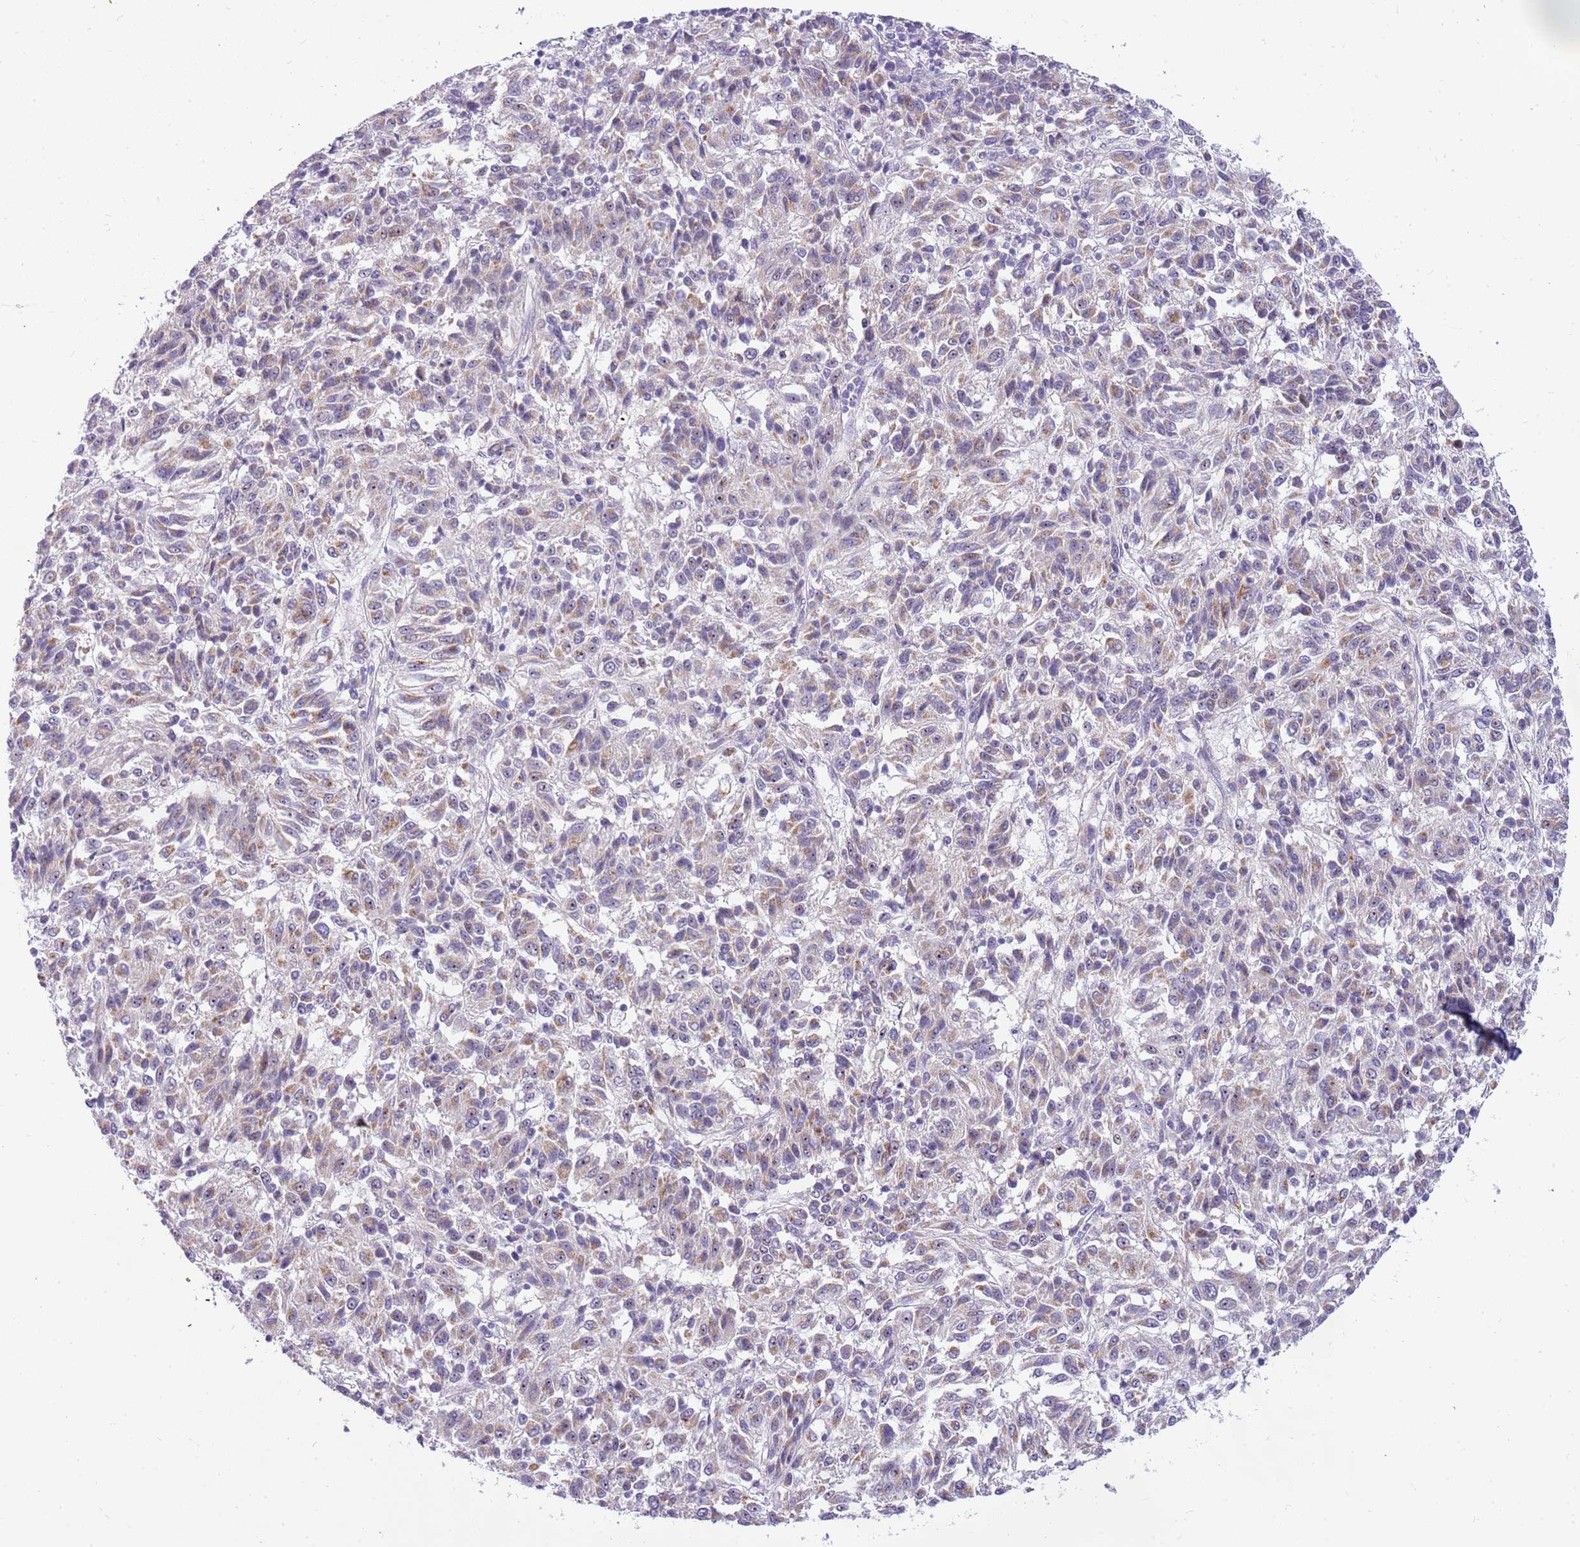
{"staining": {"intensity": "moderate", "quantity": "25%-75%", "location": "cytoplasmic/membranous"}, "tissue": "melanoma", "cell_type": "Tumor cells", "image_type": "cancer", "snomed": [{"axis": "morphology", "description": "Malignant melanoma, Metastatic site"}, {"axis": "topography", "description": "Lung"}], "caption": "The image reveals immunohistochemical staining of malignant melanoma (metastatic site). There is moderate cytoplasmic/membranous positivity is seen in about 25%-75% of tumor cells.", "gene": "DNAJA3", "patient": {"sex": "male", "age": 64}}